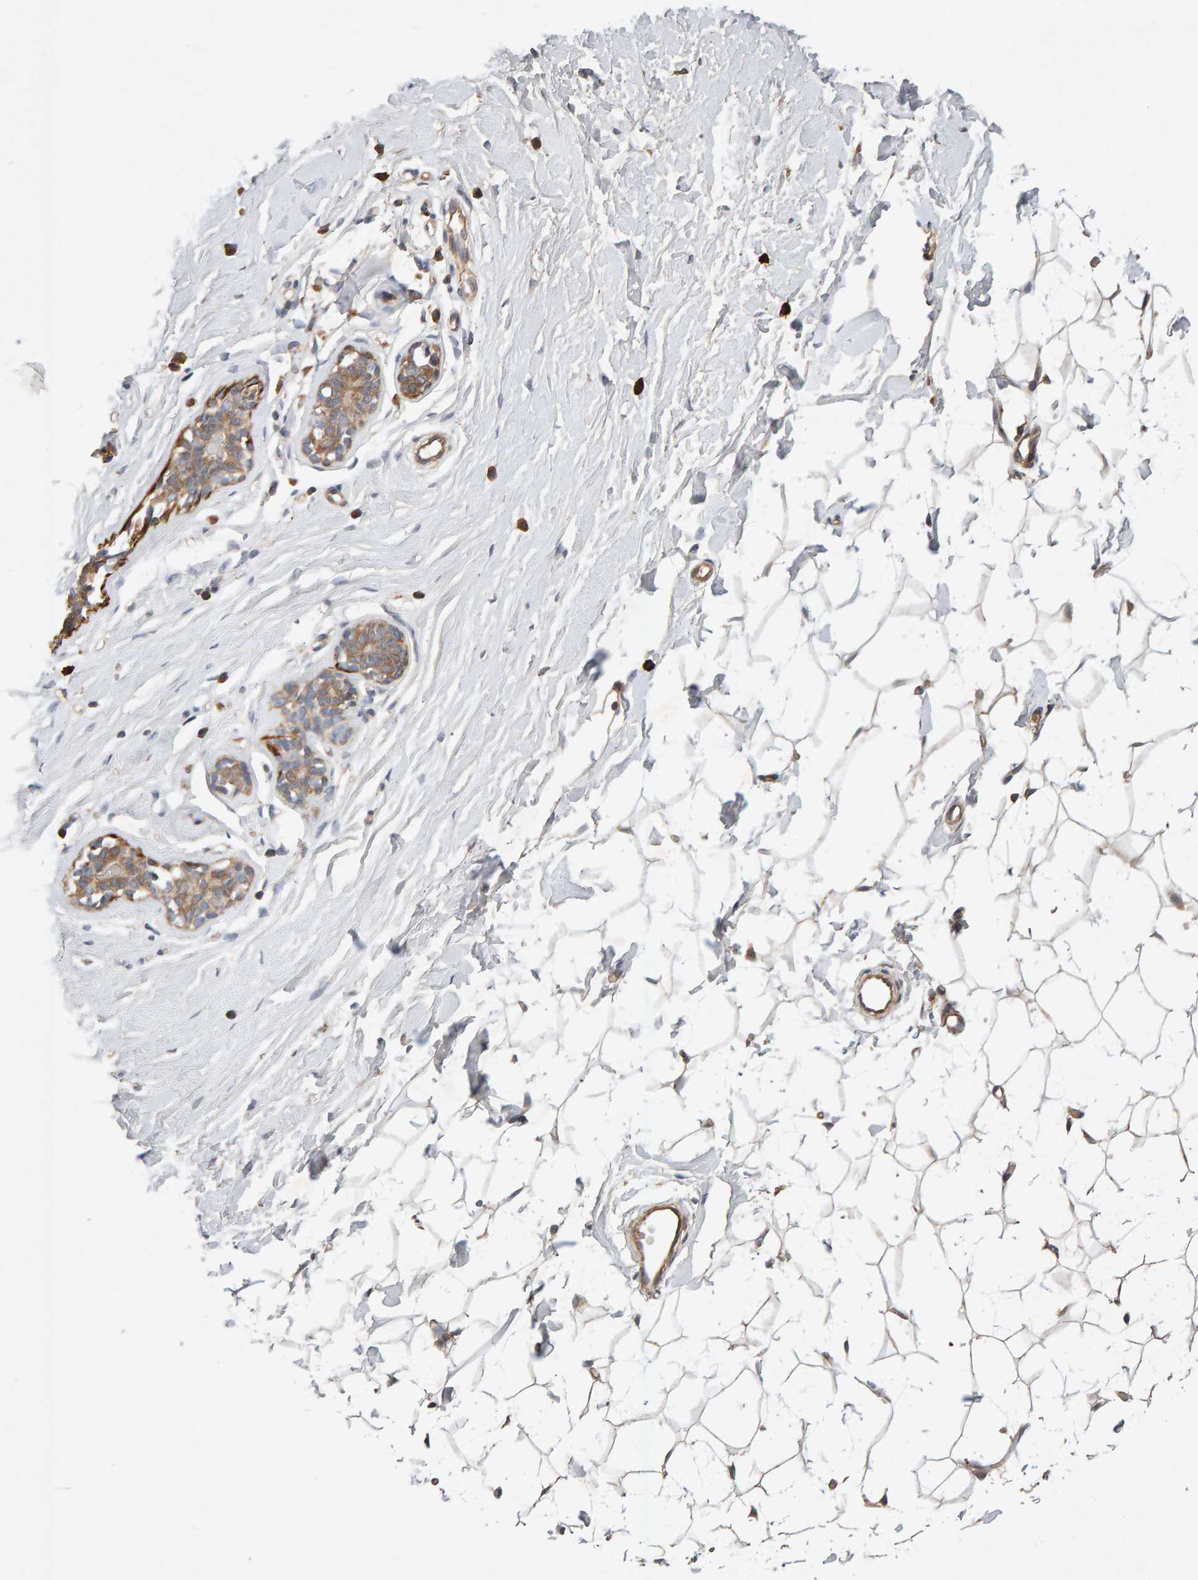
{"staining": {"intensity": "moderate", "quantity": "<25%", "location": "cytoplasmic/membranous"}, "tissue": "breast", "cell_type": "Adipocytes", "image_type": "normal", "snomed": [{"axis": "morphology", "description": "Normal tissue, NOS"}, {"axis": "topography", "description": "Breast"}], "caption": "IHC image of normal breast: breast stained using immunohistochemistry shows low levels of moderate protein expression localized specifically in the cytoplasmic/membranous of adipocytes, appearing as a cytoplasmic/membranous brown color.", "gene": "RNF19A", "patient": {"sex": "female", "age": 23}}